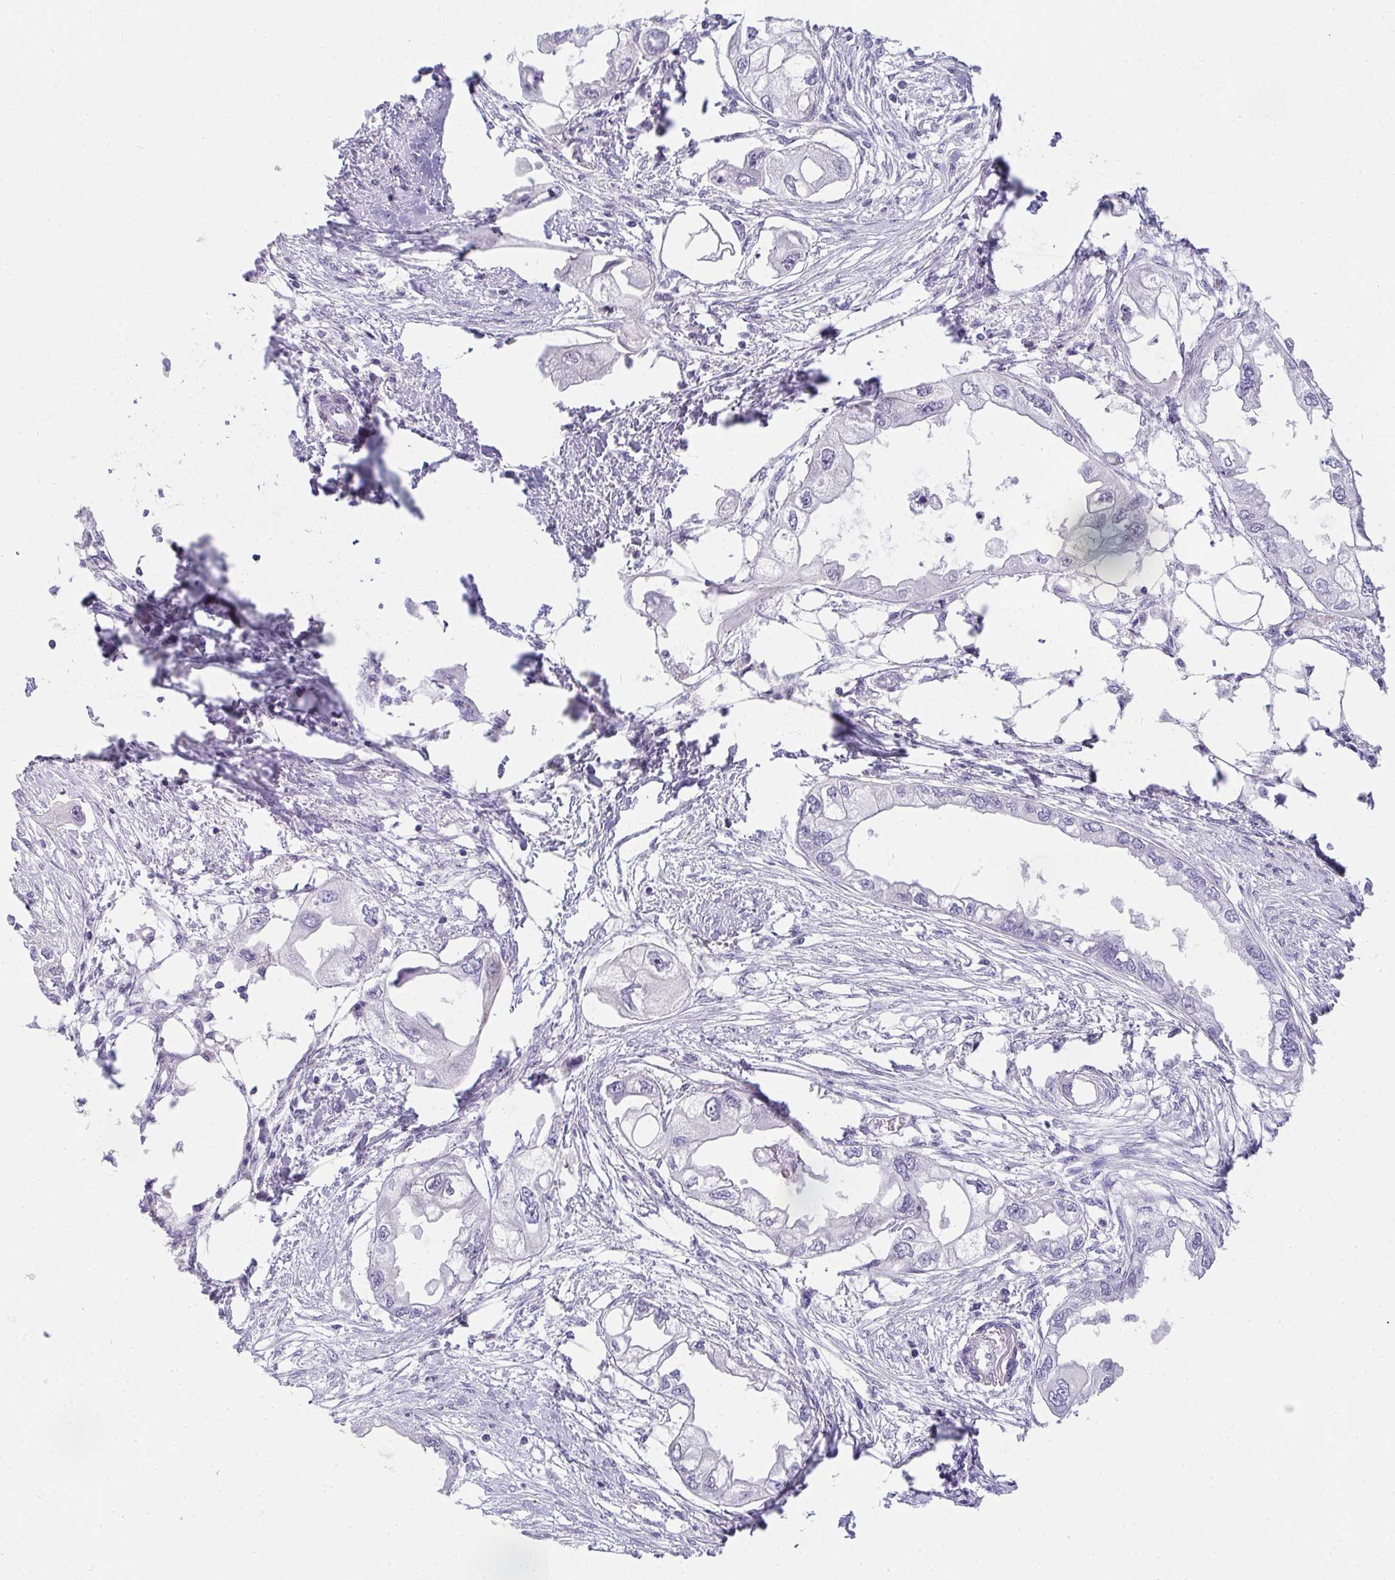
{"staining": {"intensity": "negative", "quantity": "none", "location": "none"}, "tissue": "endometrial cancer", "cell_type": "Tumor cells", "image_type": "cancer", "snomed": [{"axis": "morphology", "description": "Adenocarcinoma, NOS"}, {"axis": "morphology", "description": "Adenocarcinoma, metastatic, NOS"}, {"axis": "topography", "description": "Adipose tissue"}, {"axis": "topography", "description": "Endometrium"}], "caption": "IHC micrograph of neoplastic tissue: endometrial adenocarcinoma stained with DAB shows no significant protein positivity in tumor cells.", "gene": "AK5", "patient": {"sex": "female", "age": 67}}